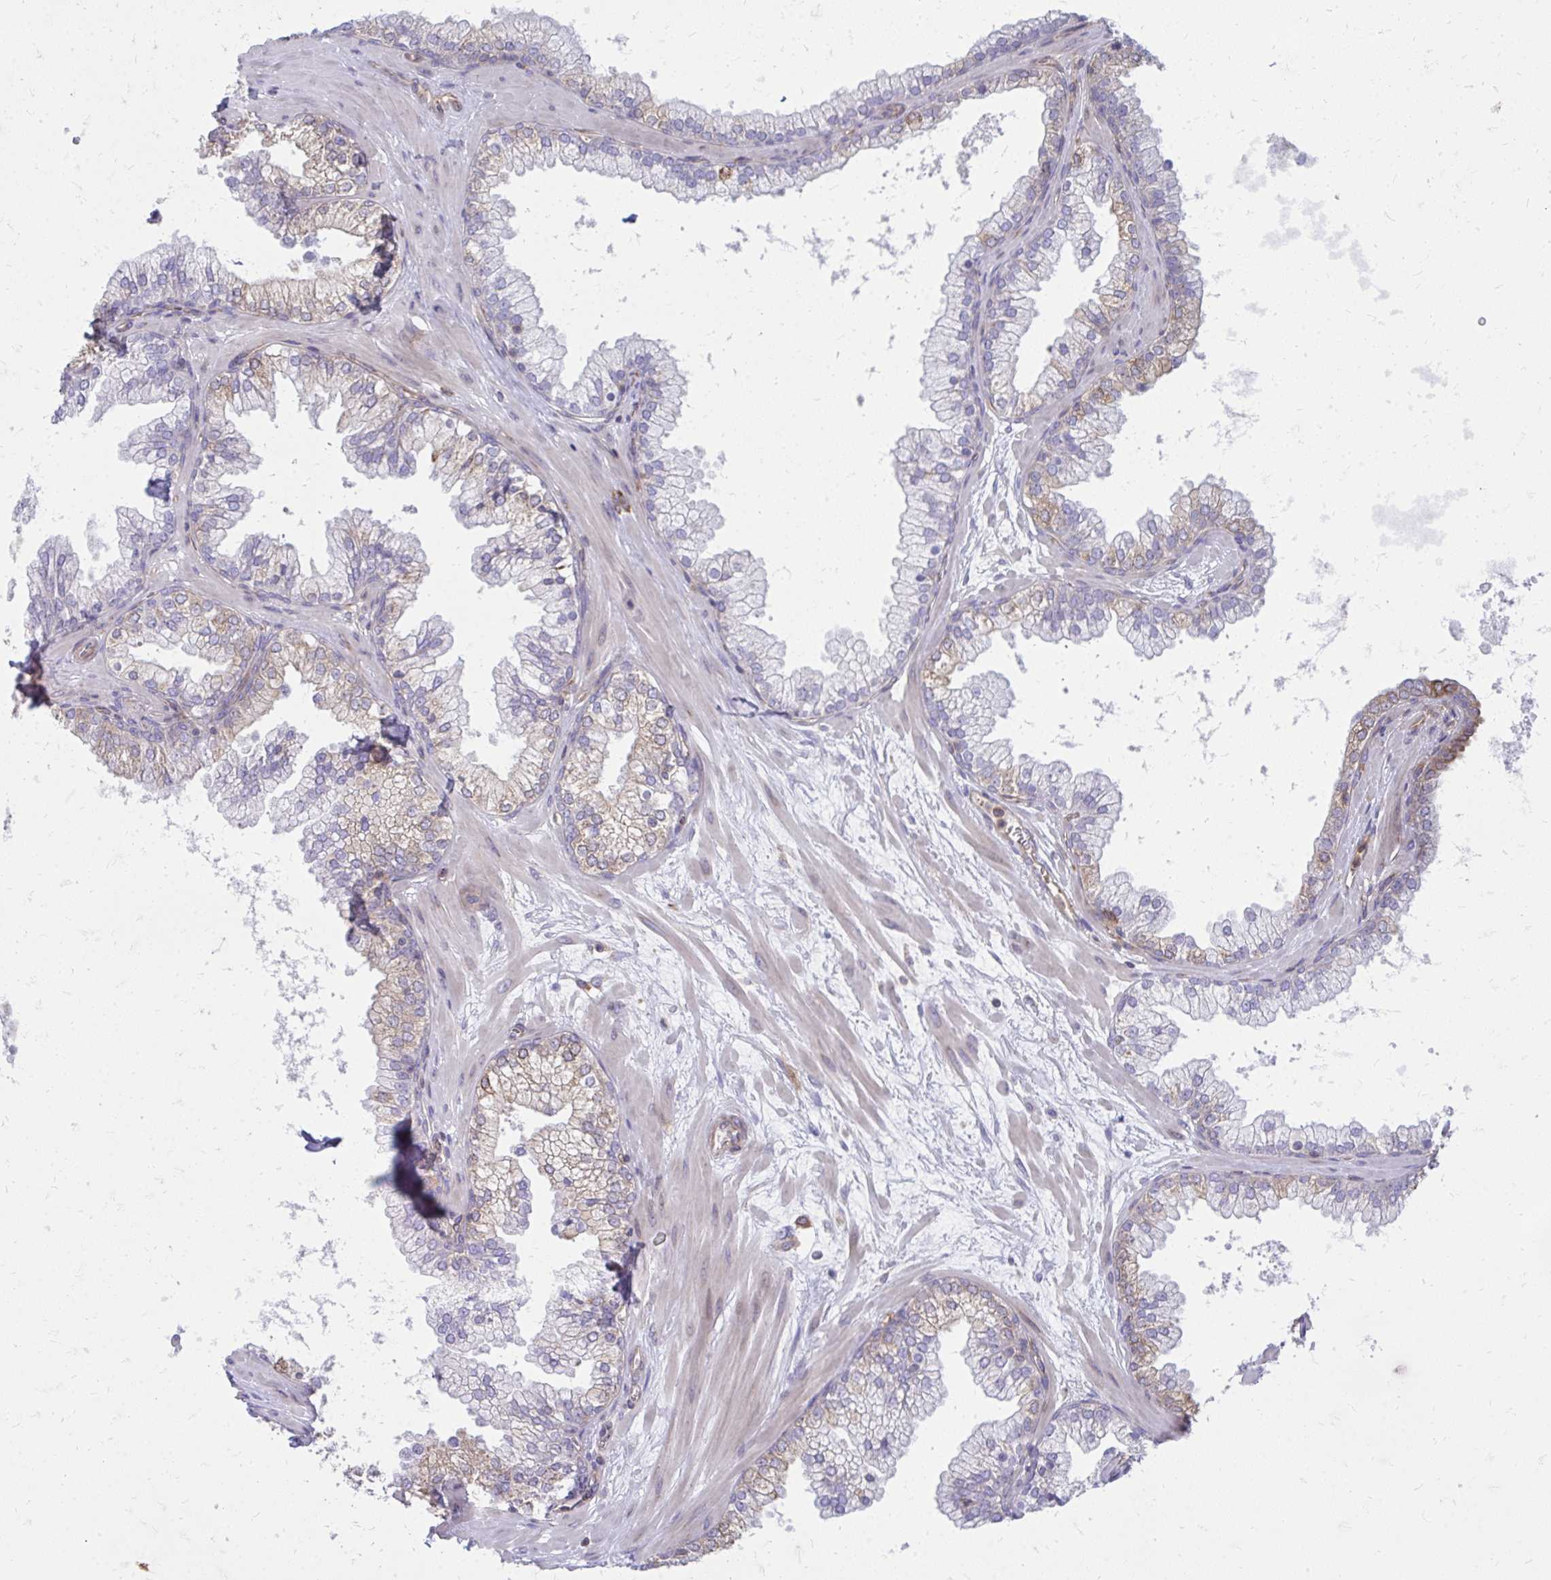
{"staining": {"intensity": "weak", "quantity": "<25%", "location": "cytoplasmic/membranous"}, "tissue": "prostate", "cell_type": "Glandular cells", "image_type": "normal", "snomed": [{"axis": "morphology", "description": "Normal tissue, NOS"}, {"axis": "topography", "description": "Prostate"}, {"axis": "topography", "description": "Peripheral nerve tissue"}], "caption": "Glandular cells are negative for brown protein staining in unremarkable prostate. (Stains: DAB immunohistochemistry with hematoxylin counter stain, Microscopy: brightfield microscopy at high magnification).", "gene": "ASAP1", "patient": {"sex": "male", "age": 61}}